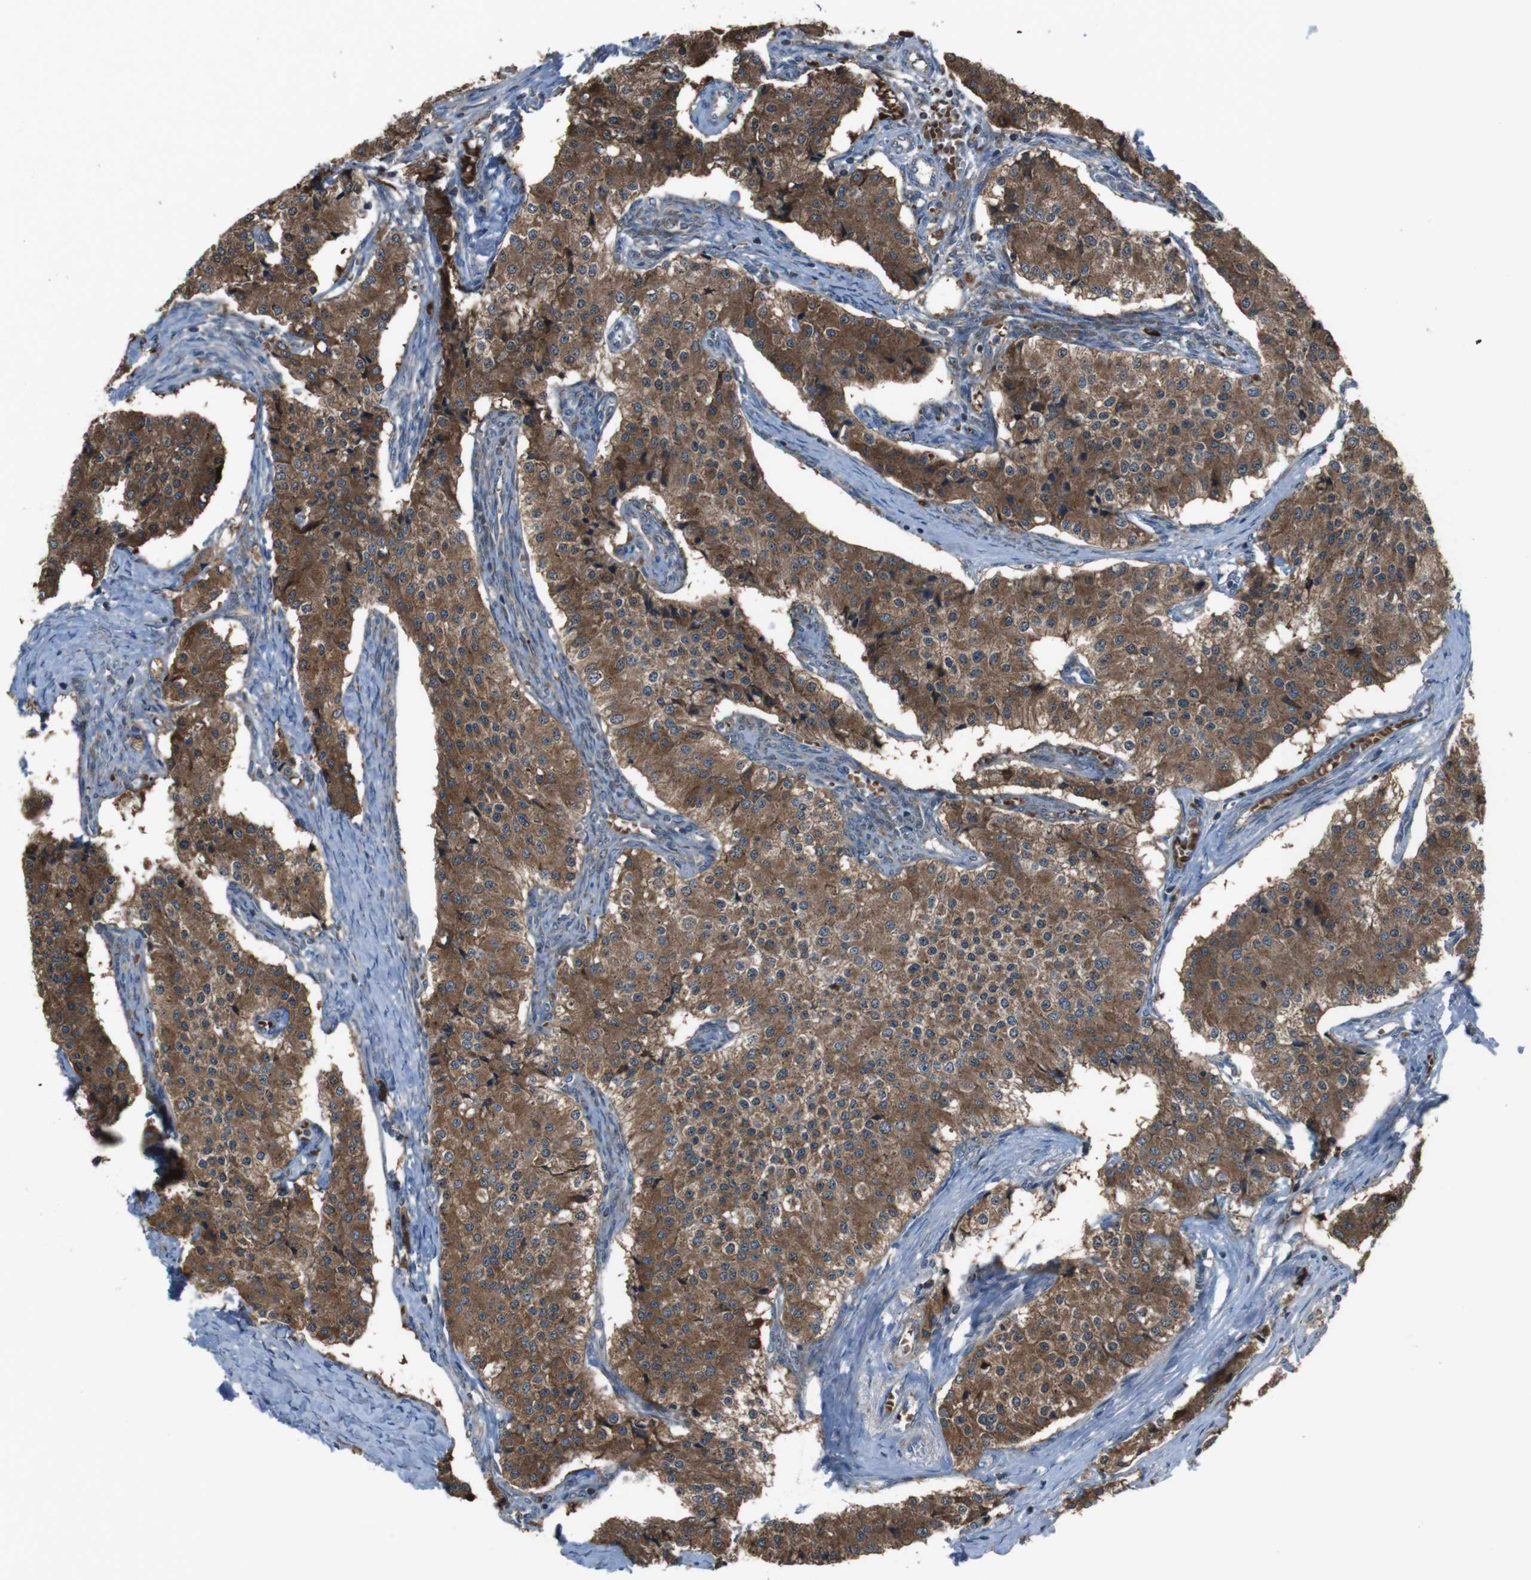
{"staining": {"intensity": "strong", "quantity": ">75%", "location": "cytoplasmic/membranous"}, "tissue": "carcinoid", "cell_type": "Tumor cells", "image_type": "cancer", "snomed": [{"axis": "morphology", "description": "Carcinoid, malignant, NOS"}, {"axis": "topography", "description": "Colon"}], "caption": "Human carcinoid (malignant) stained with a protein marker shows strong staining in tumor cells.", "gene": "SSR3", "patient": {"sex": "female", "age": 52}}